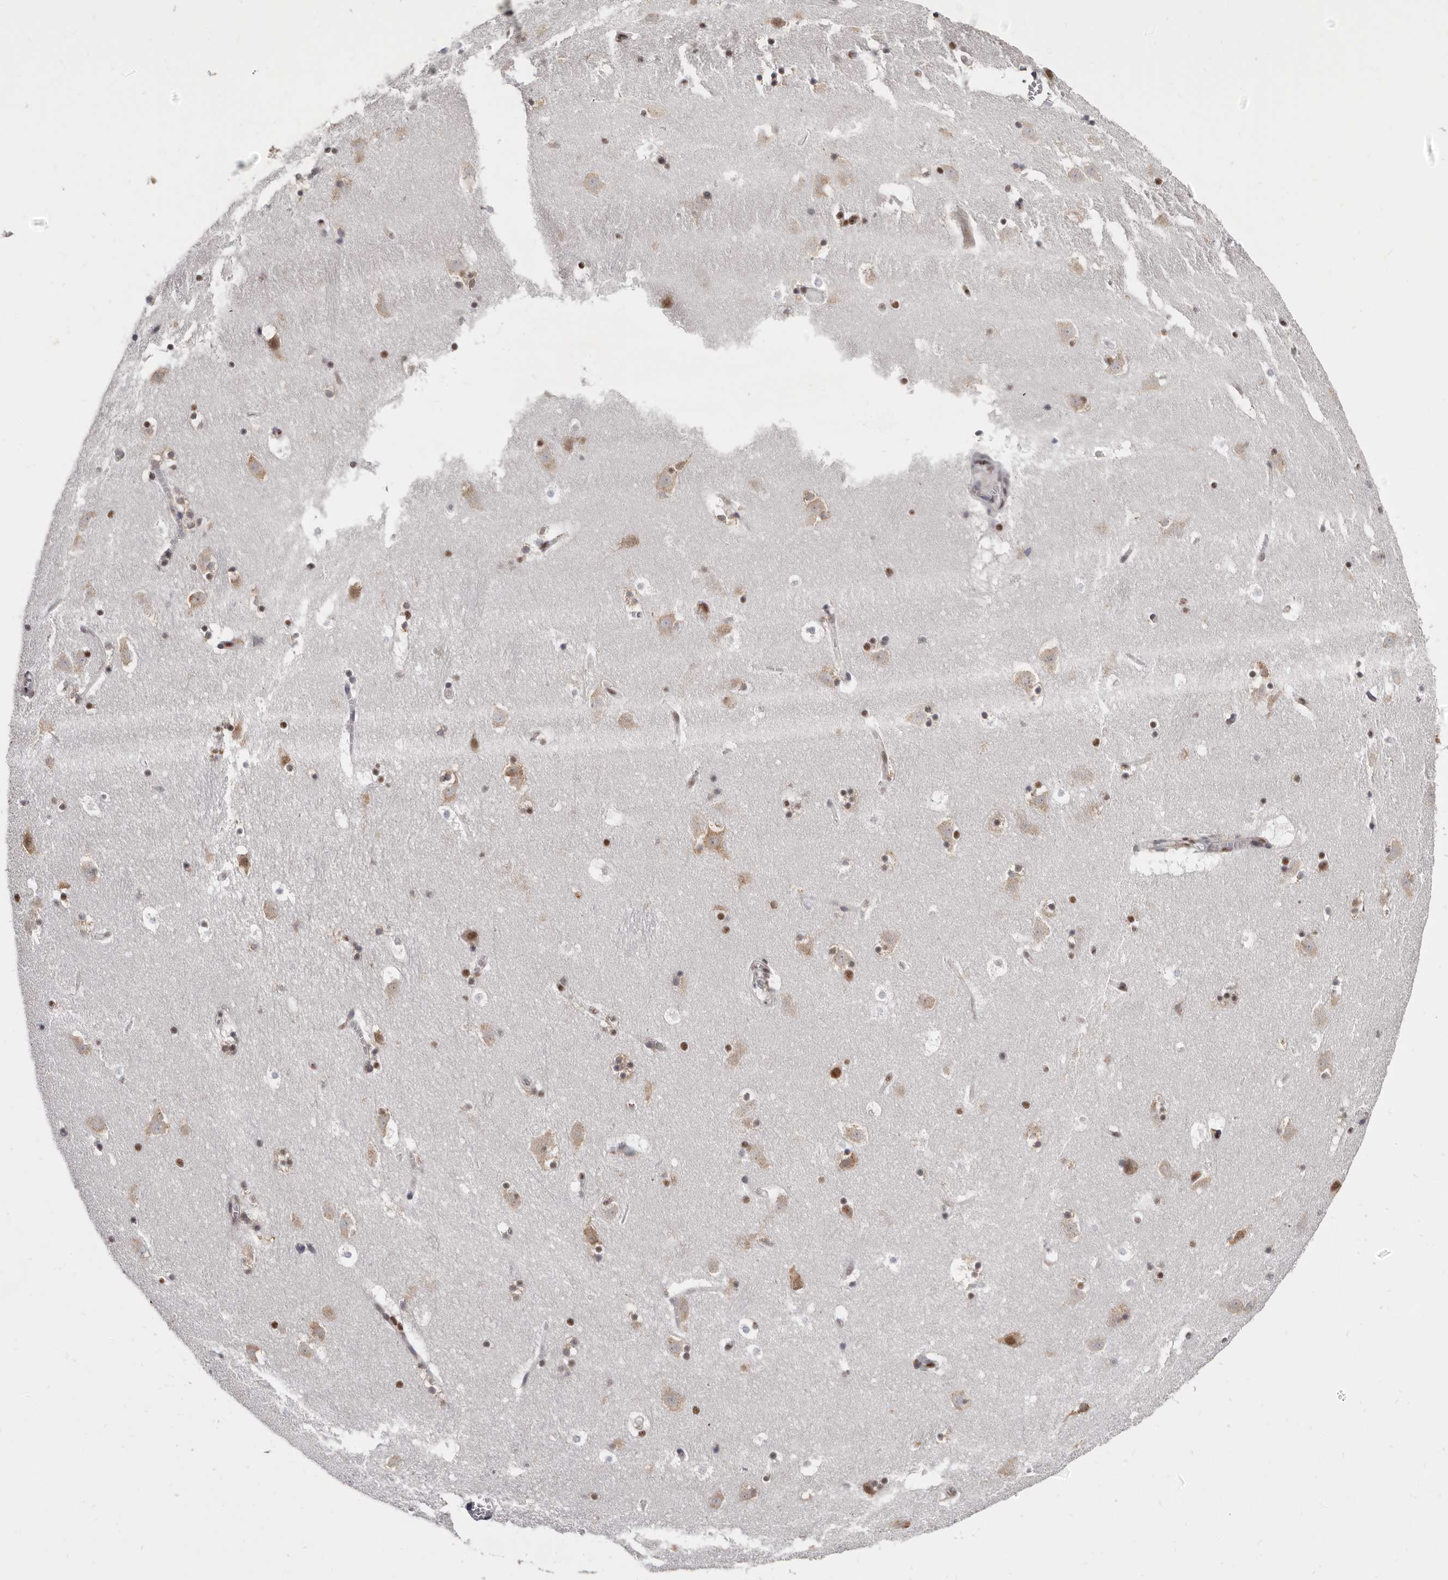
{"staining": {"intensity": "moderate", "quantity": "25%-75%", "location": "nuclear"}, "tissue": "caudate", "cell_type": "Glial cells", "image_type": "normal", "snomed": [{"axis": "morphology", "description": "Normal tissue, NOS"}, {"axis": "topography", "description": "Lateral ventricle wall"}], "caption": "The immunohistochemical stain highlights moderate nuclear staining in glial cells of benign caudate.", "gene": "SCAF4", "patient": {"sex": "male", "age": 45}}